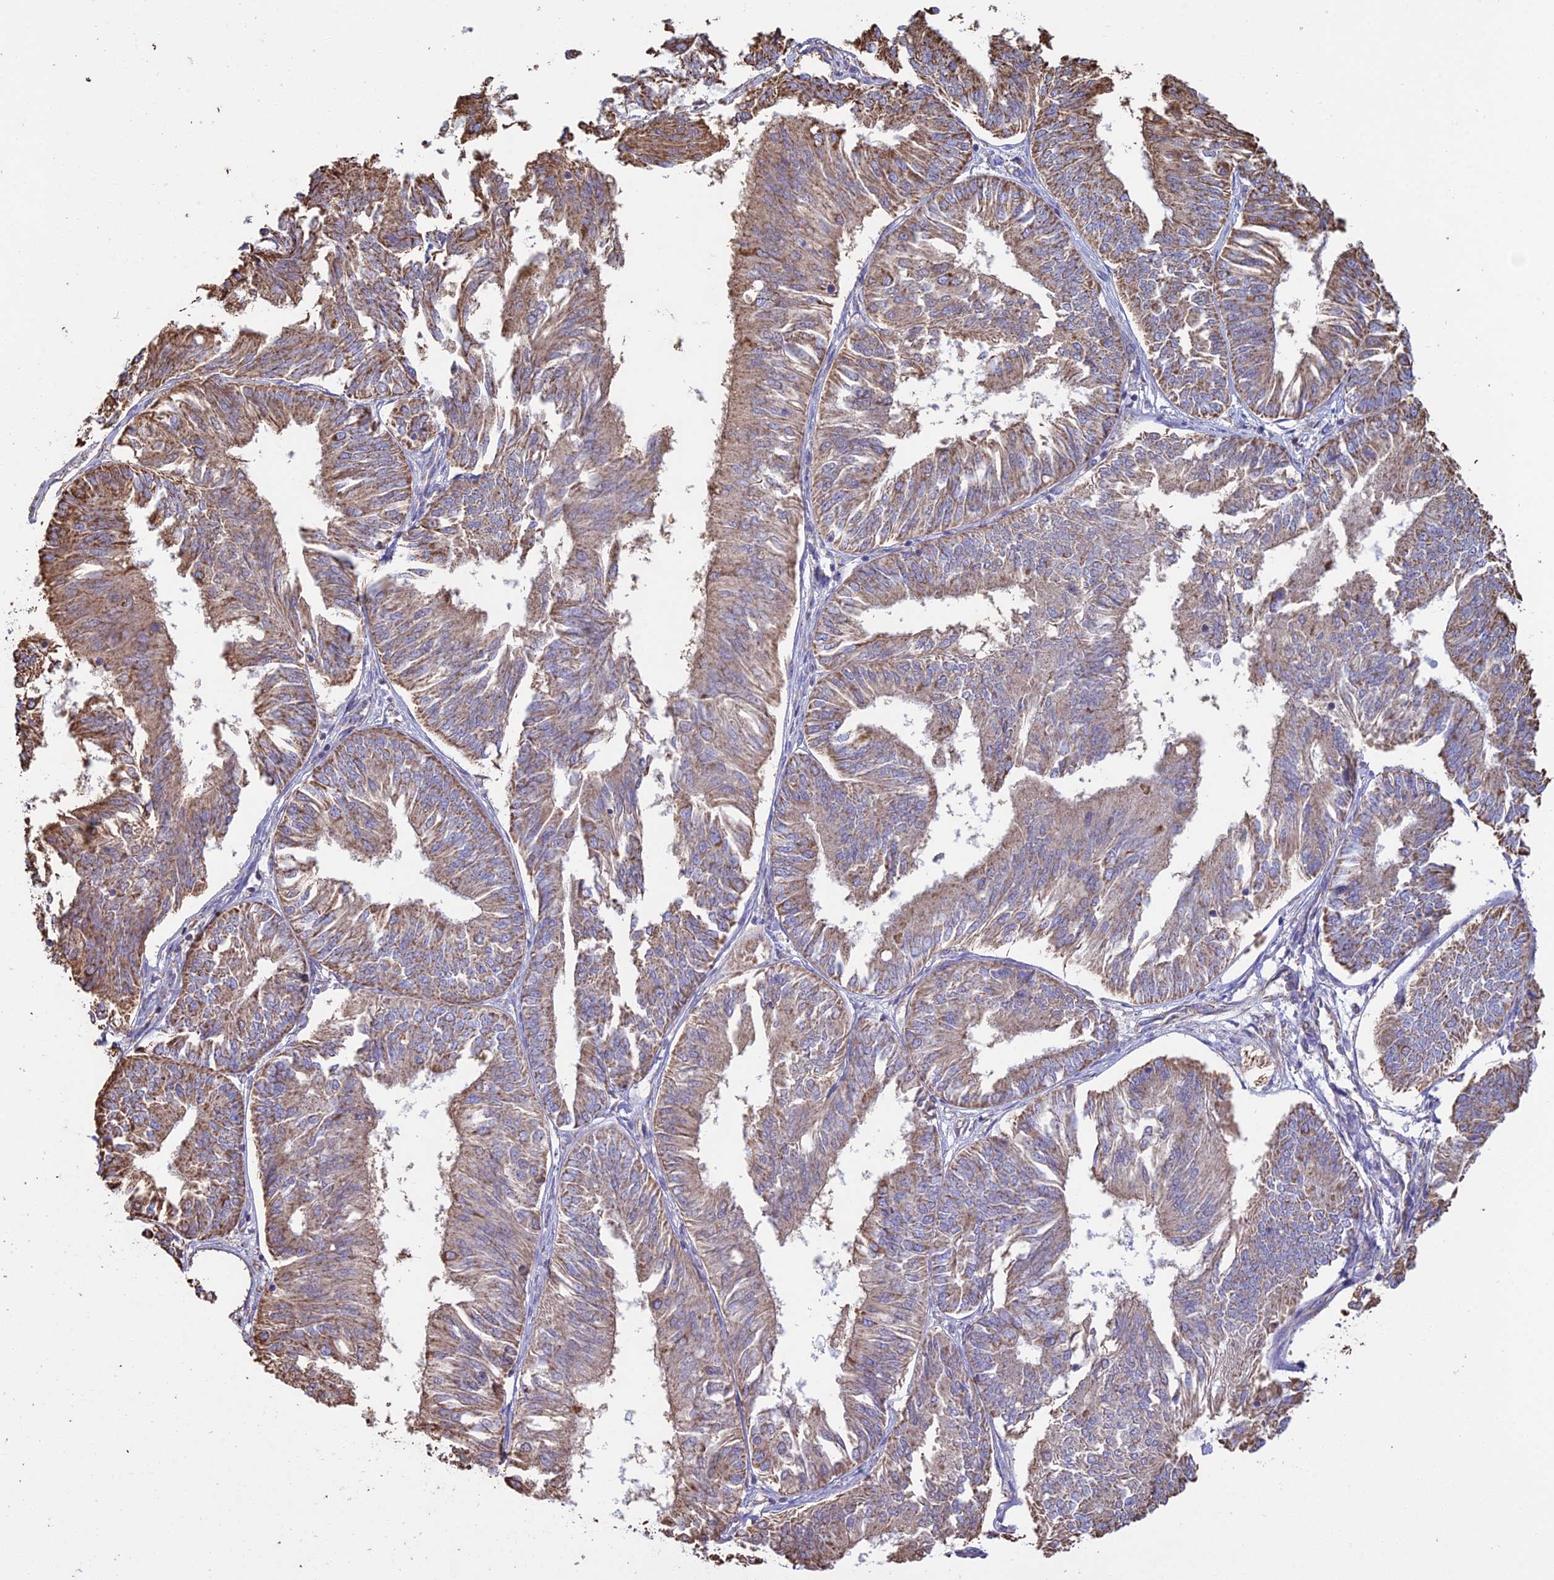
{"staining": {"intensity": "moderate", "quantity": ">75%", "location": "cytoplasmic/membranous"}, "tissue": "endometrial cancer", "cell_type": "Tumor cells", "image_type": "cancer", "snomed": [{"axis": "morphology", "description": "Adenocarcinoma, NOS"}, {"axis": "topography", "description": "Endometrium"}], "caption": "The photomicrograph exhibits a brown stain indicating the presence of a protein in the cytoplasmic/membranous of tumor cells in endometrial cancer (adenocarcinoma). (IHC, brightfield microscopy, high magnification).", "gene": "OR2W3", "patient": {"sex": "female", "age": 58}}